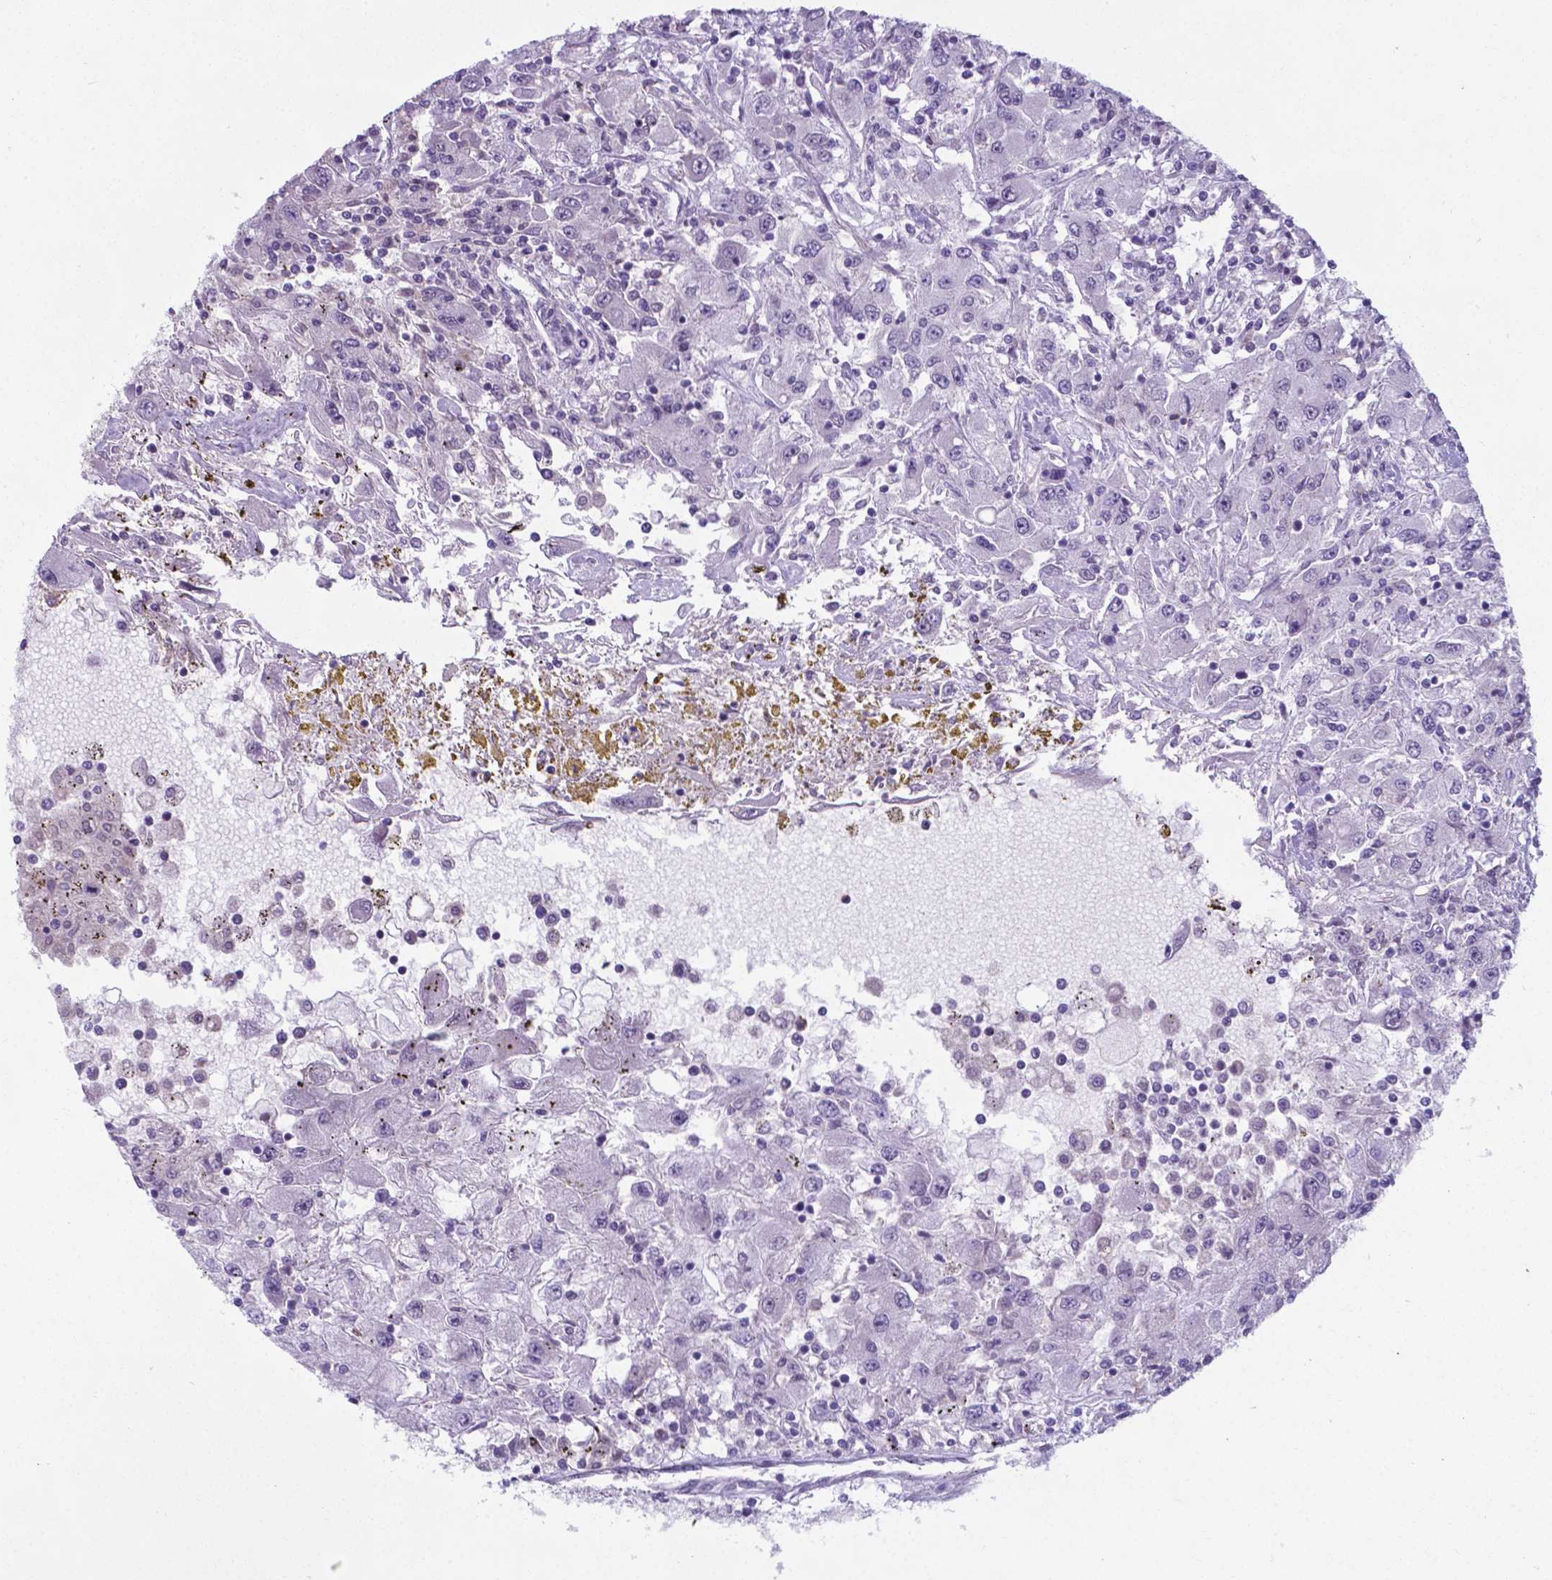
{"staining": {"intensity": "negative", "quantity": "none", "location": "none"}, "tissue": "renal cancer", "cell_type": "Tumor cells", "image_type": "cancer", "snomed": [{"axis": "morphology", "description": "Adenocarcinoma, NOS"}, {"axis": "topography", "description": "Kidney"}], "caption": "There is no significant staining in tumor cells of renal cancer (adenocarcinoma). (DAB (3,3'-diaminobenzidine) IHC, high magnification).", "gene": "AP5B1", "patient": {"sex": "female", "age": 67}}